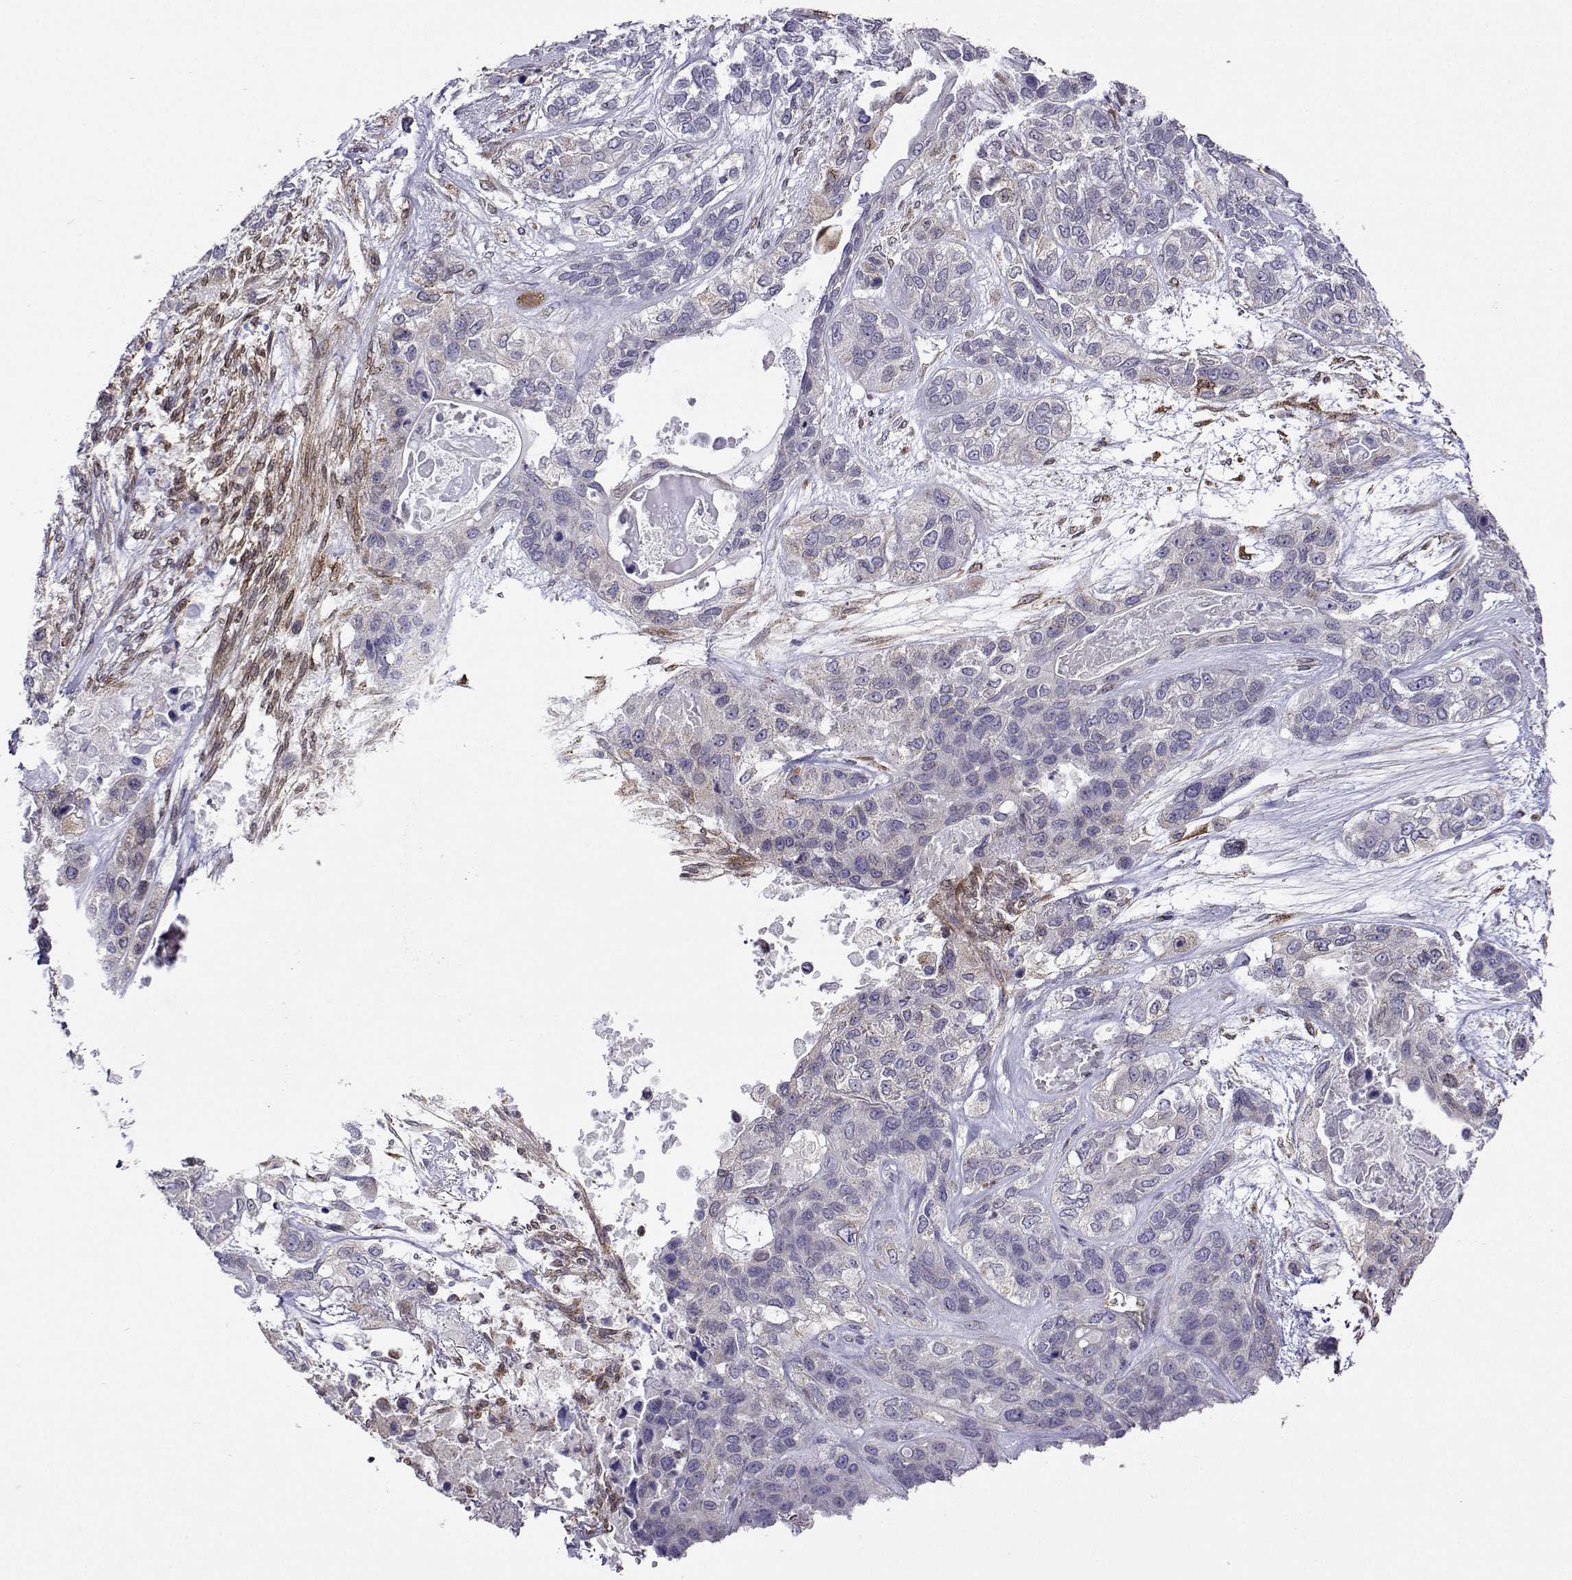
{"staining": {"intensity": "moderate", "quantity": "<25%", "location": "cytoplasmic/membranous"}, "tissue": "lung cancer", "cell_type": "Tumor cells", "image_type": "cancer", "snomed": [{"axis": "morphology", "description": "Squamous cell carcinoma, NOS"}, {"axis": "topography", "description": "Lung"}], "caption": "This is an image of immunohistochemistry staining of lung cancer (squamous cell carcinoma), which shows moderate positivity in the cytoplasmic/membranous of tumor cells.", "gene": "PGRMC2", "patient": {"sex": "female", "age": 70}}